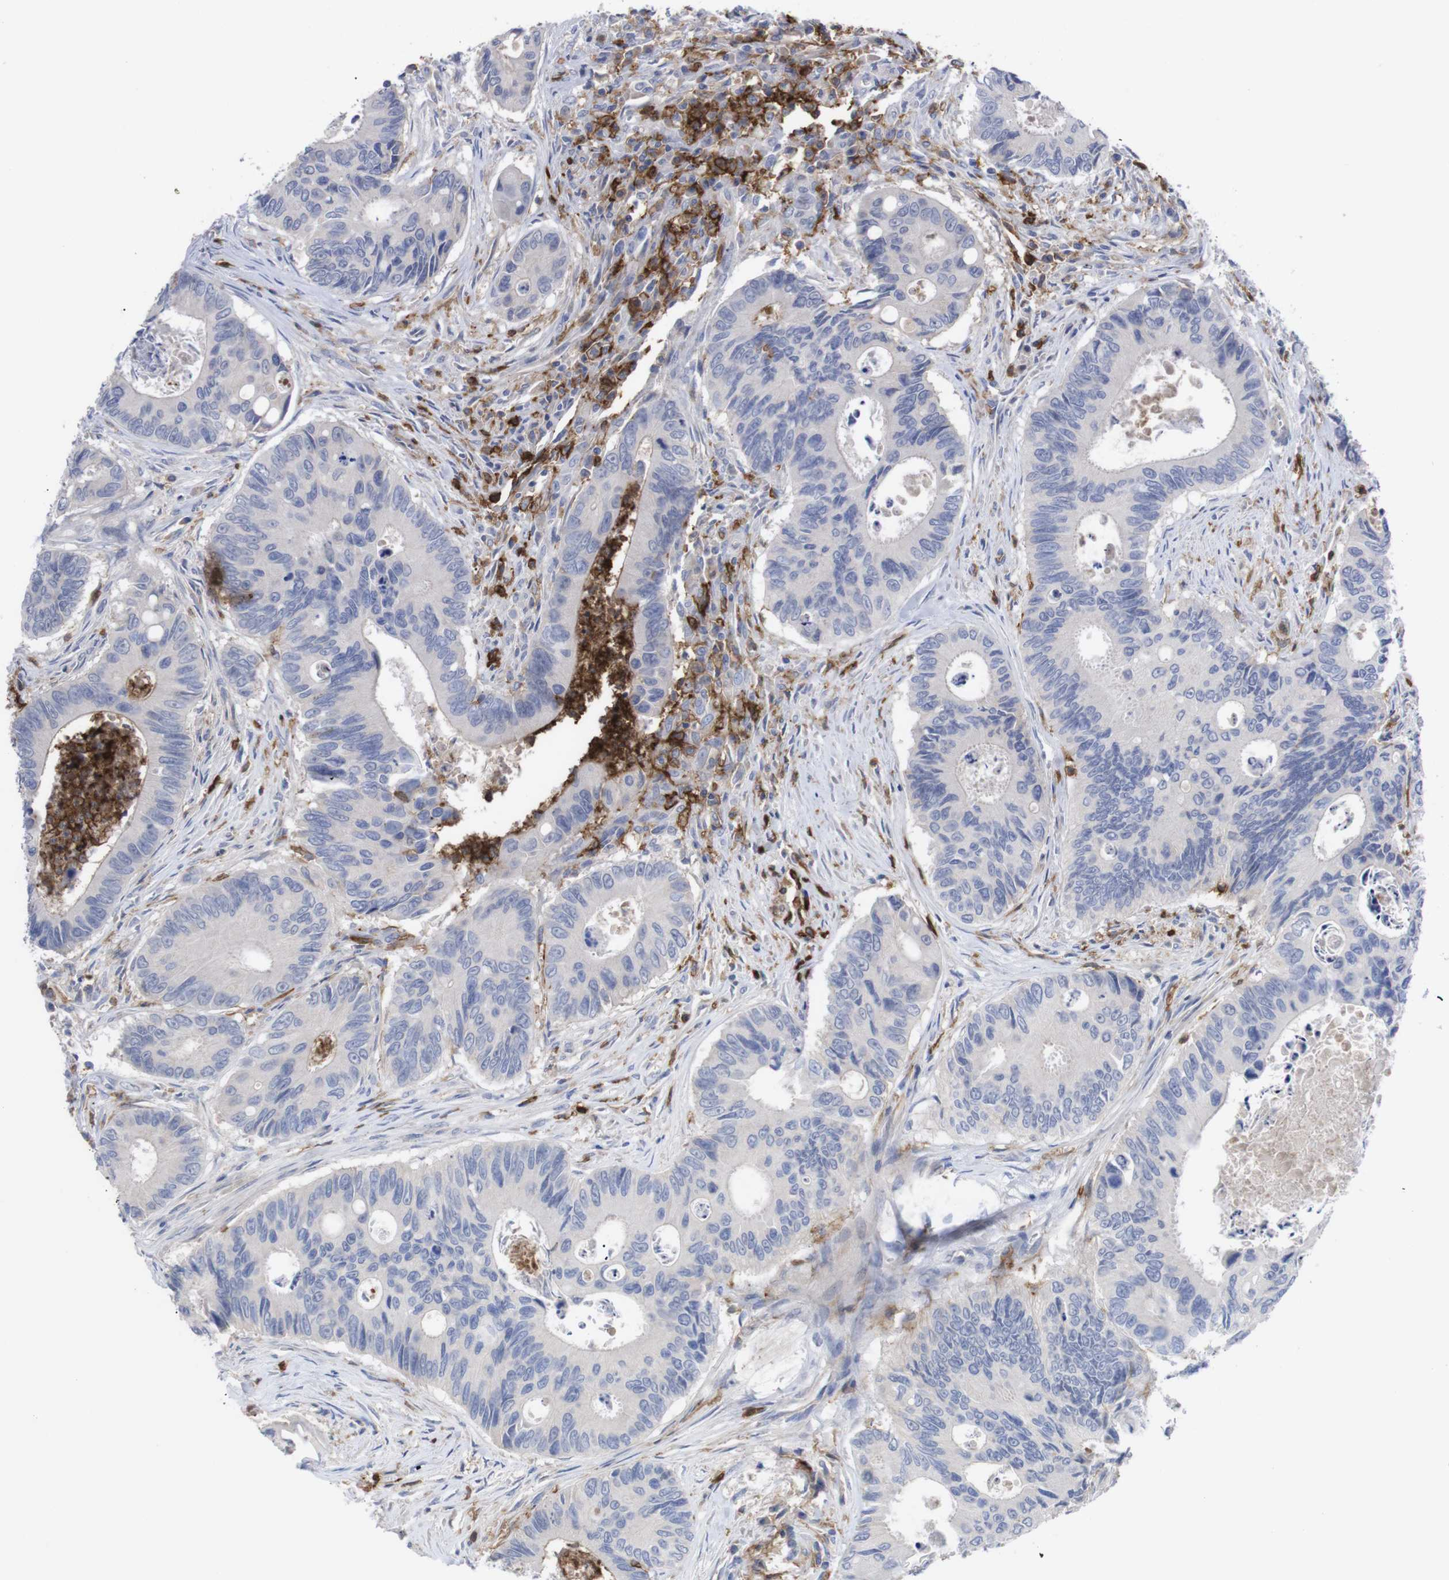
{"staining": {"intensity": "negative", "quantity": "none", "location": "none"}, "tissue": "colorectal cancer", "cell_type": "Tumor cells", "image_type": "cancer", "snomed": [{"axis": "morphology", "description": "Inflammation, NOS"}, {"axis": "morphology", "description": "Adenocarcinoma, NOS"}, {"axis": "topography", "description": "Colon"}], "caption": "High magnification brightfield microscopy of adenocarcinoma (colorectal) stained with DAB (3,3'-diaminobenzidine) (brown) and counterstained with hematoxylin (blue): tumor cells show no significant expression.", "gene": "C5AR1", "patient": {"sex": "male", "age": 72}}